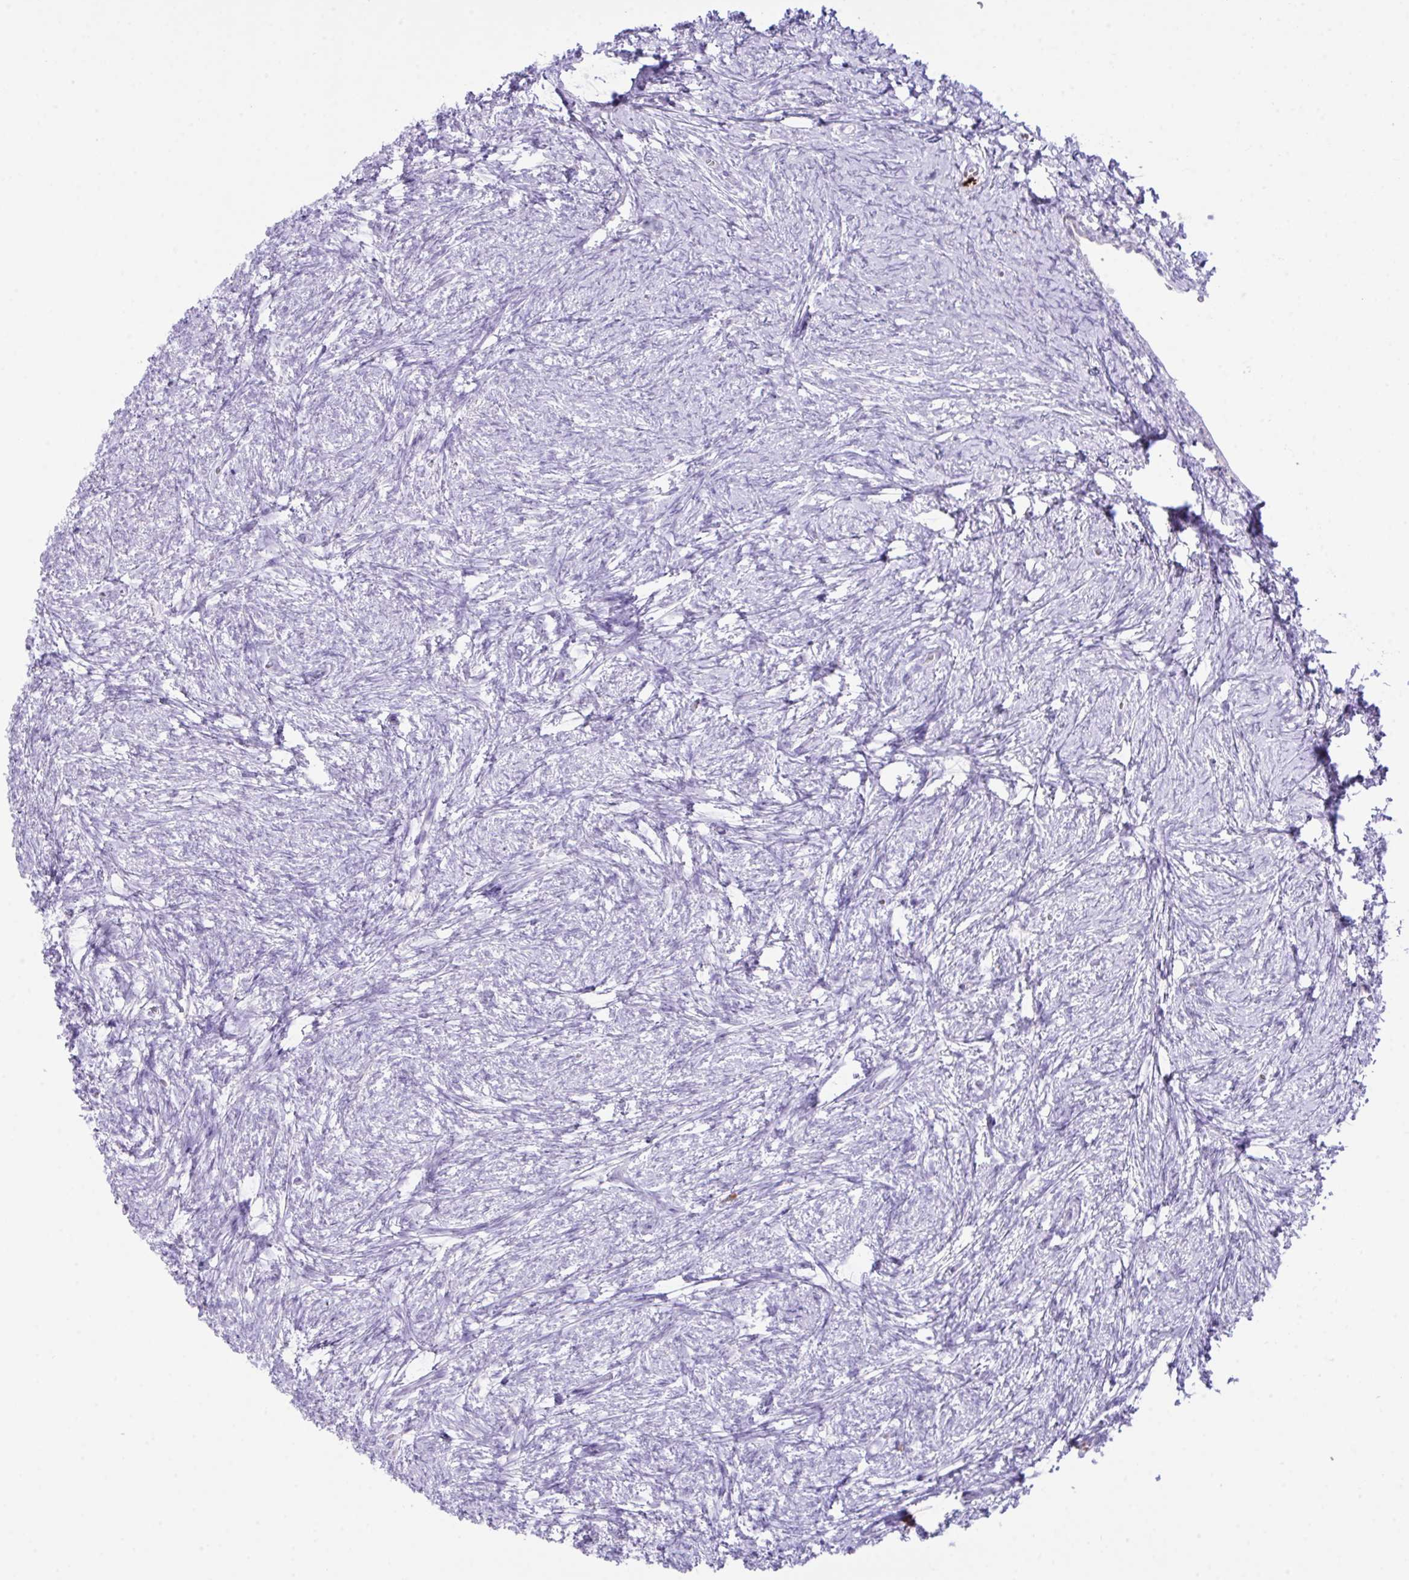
{"staining": {"intensity": "negative", "quantity": "none", "location": "none"}, "tissue": "ovary", "cell_type": "Ovarian stroma cells", "image_type": "normal", "snomed": [{"axis": "morphology", "description": "Normal tissue, NOS"}, {"axis": "topography", "description": "Ovary"}], "caption": "DAB immunohistochemical staining of unremarkable ovary displays no significant positivity in ovarian stroma cells.", "gene": "CST11", "patient": {"sex": "female", "age": 41}}